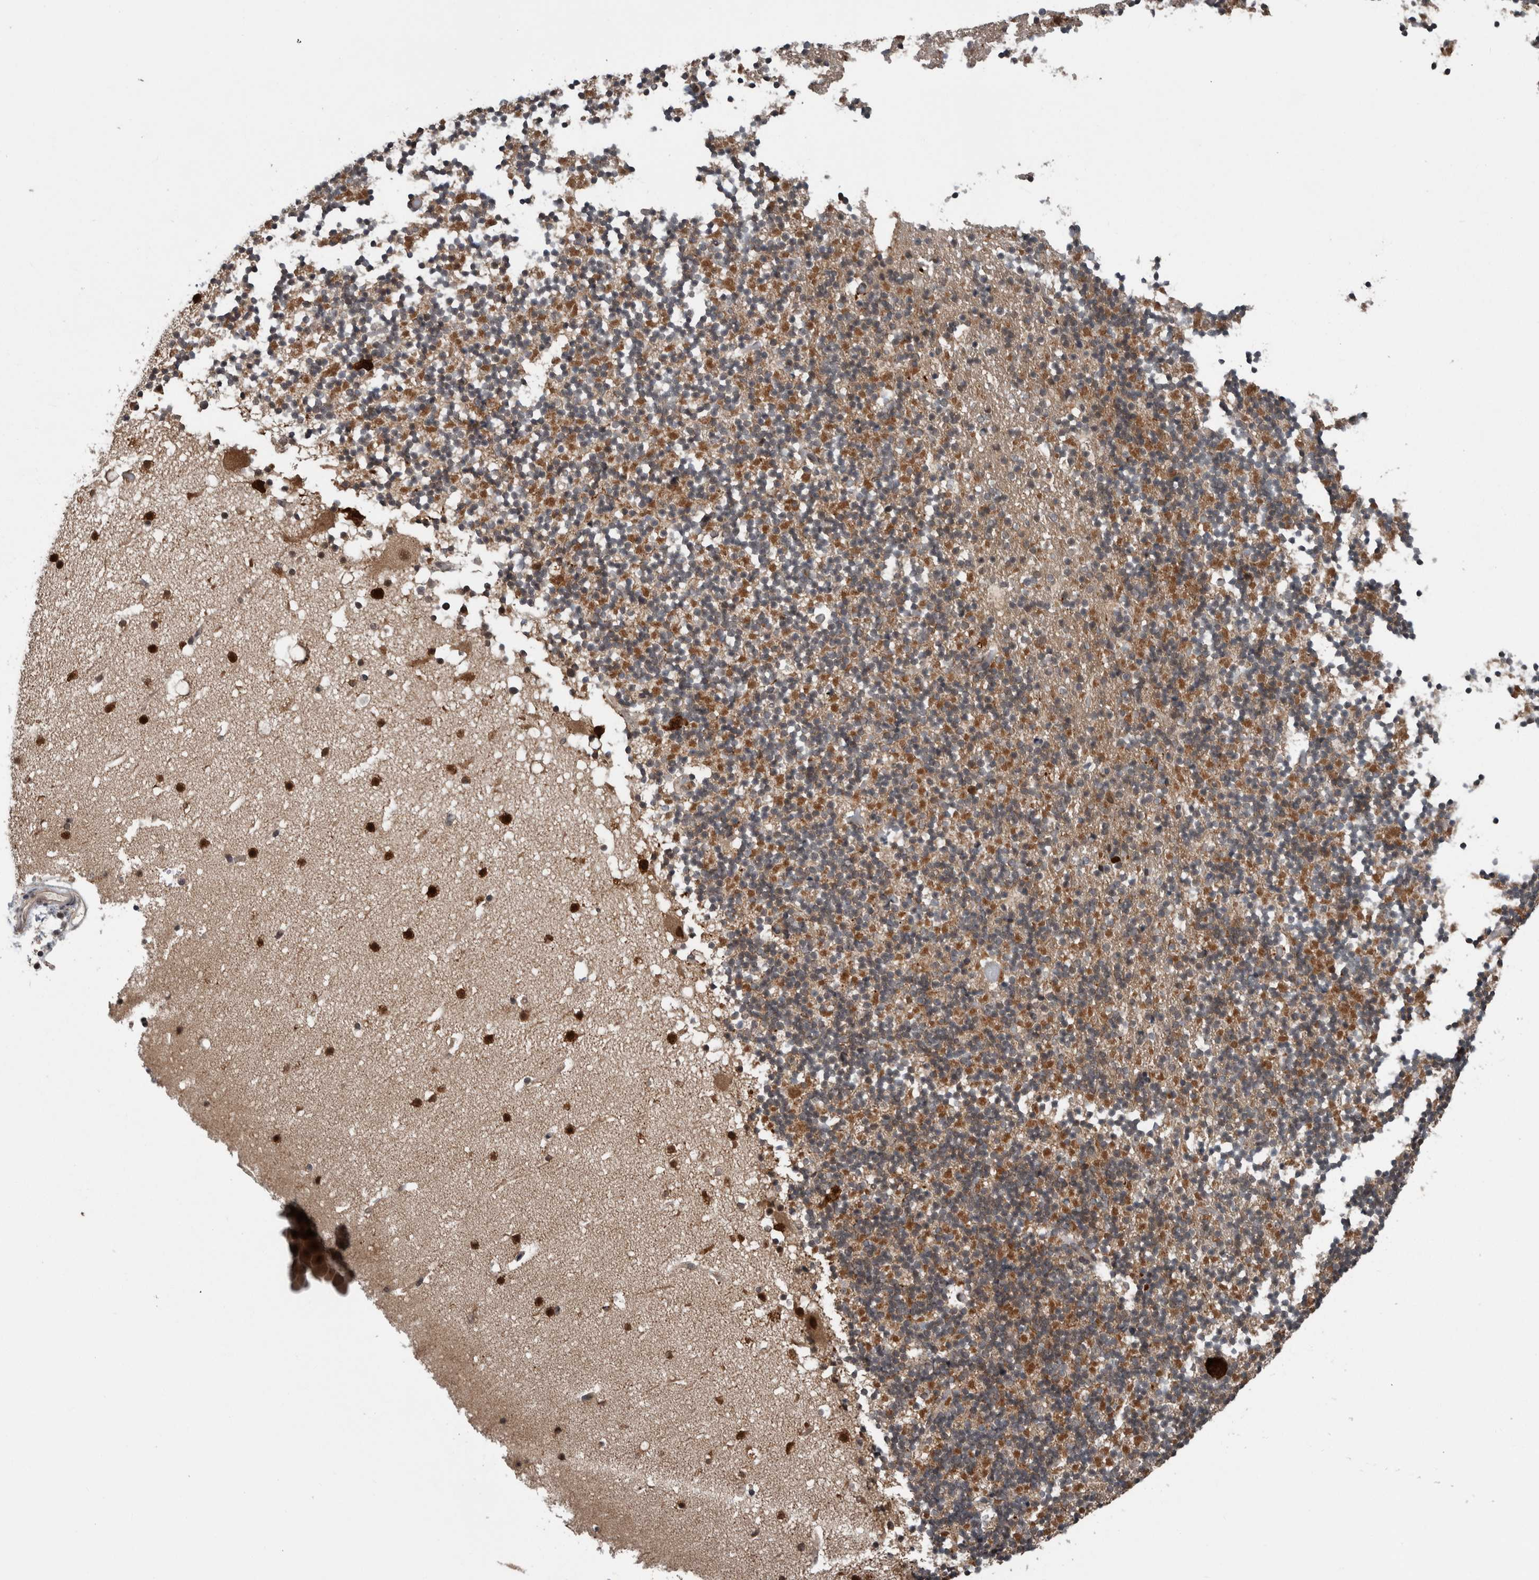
{"staining": {"intensity": "moderate", "quantity": ">75%", "location": "cytoplasmic/membranous"}, "tissue": "cerebellum", "cell_type": "Cells in granular layer", "image_type": "normal", "snomed": [{"axis": "morphology", "description": "Normal tissue, NOS"}, {"axis": "topography", "description": "Cerebellum"}], "caption": "The immunohistochemical stain labels moderate cytoplasmic/membranous positivity in cells in granular layer of unremarkable cerebellum.", "gene": "ENY2", "patient": {"sex": "male", "age": 57}}